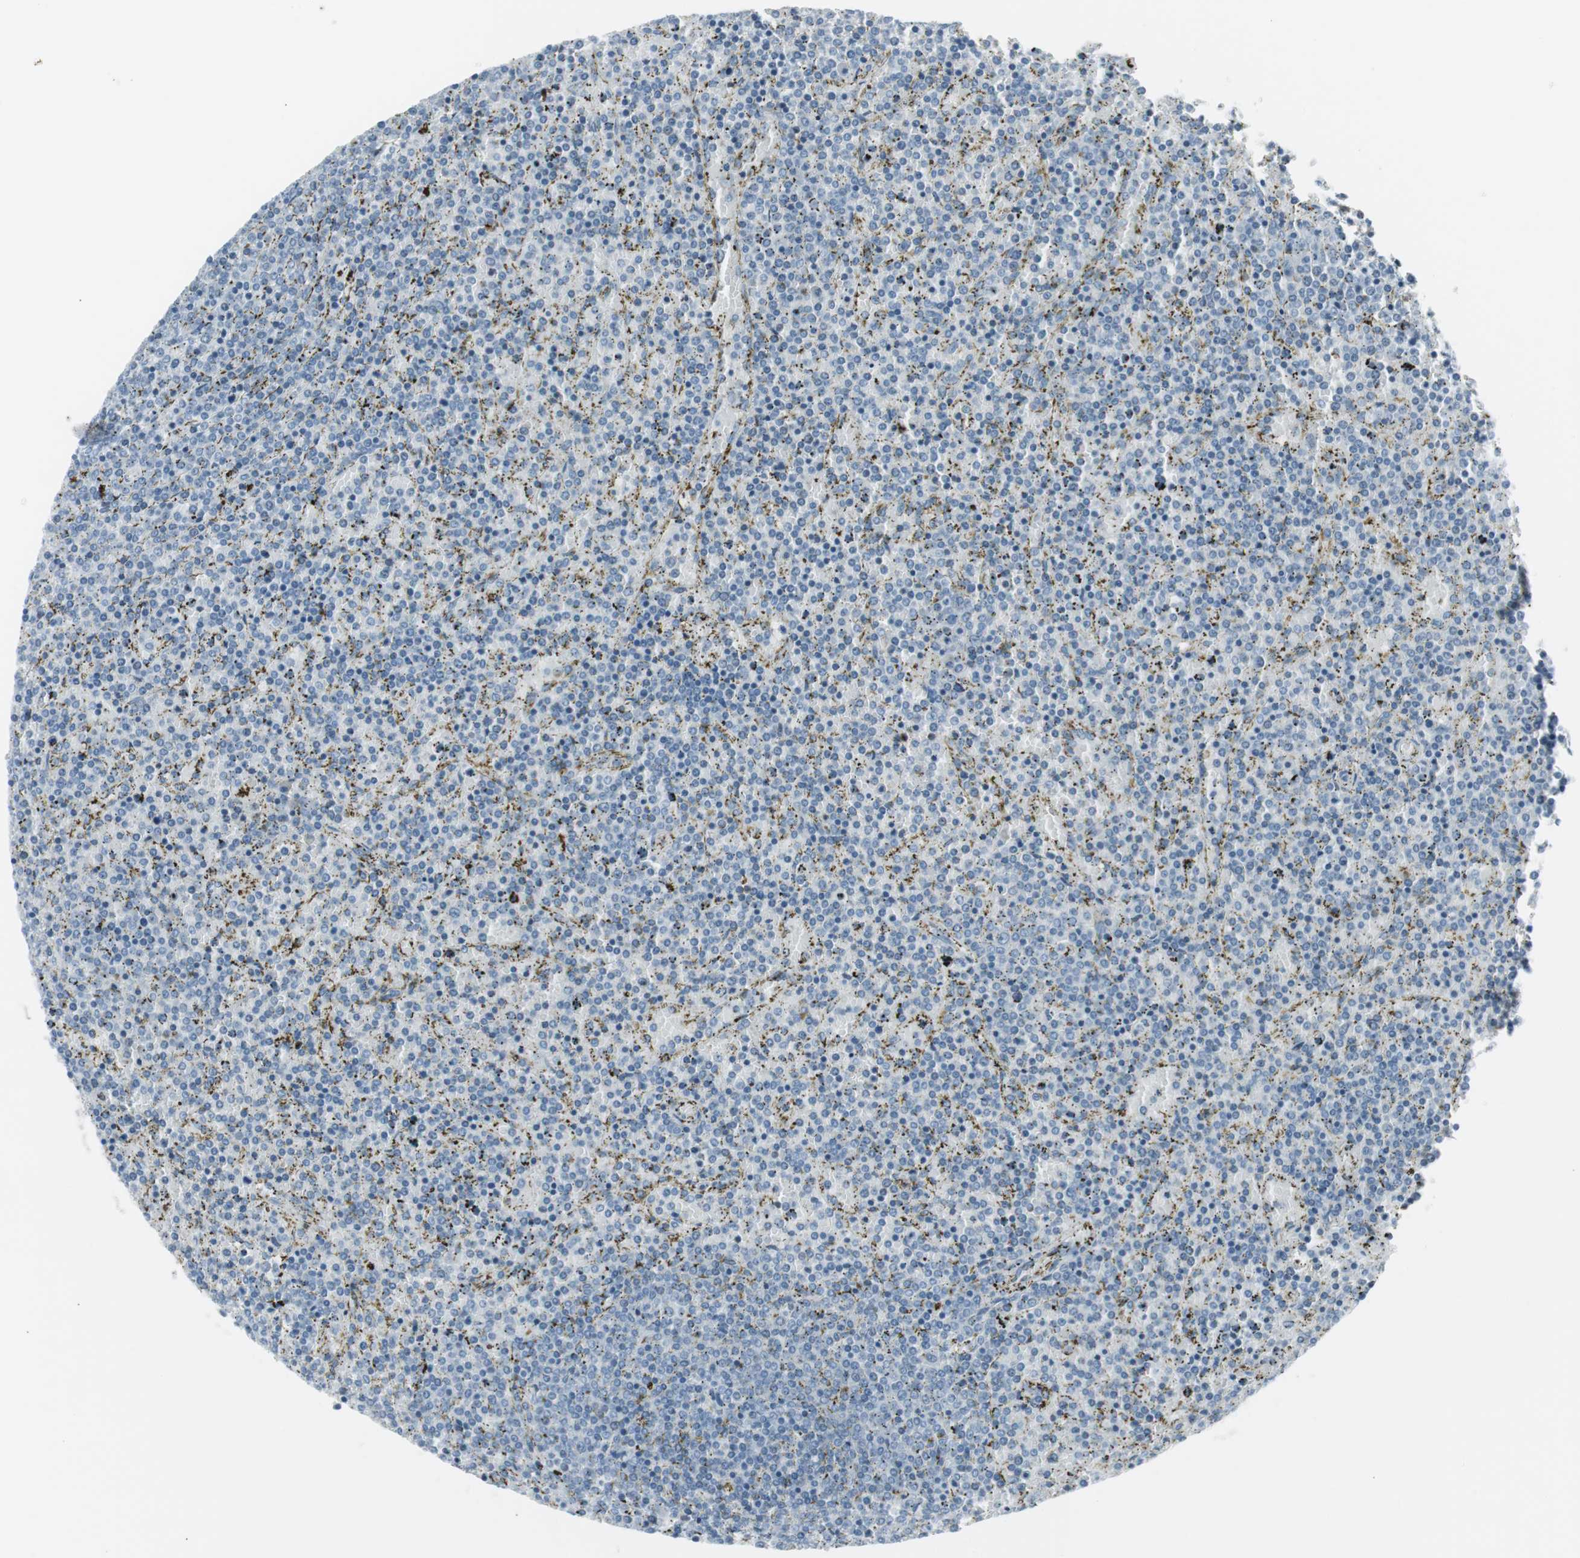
{"staining": {"intensity": "negative", "quantity": "none", "location": "none"}, "tissue": "lymphoma", "cell_type": "Tumor cells", "image_type": "cancer", "snomed": [{"axis": "morphology", "description": "Malignant lymphoma, non-Hodgkin's type, Low grade"}, {"axis": "topography", "description": "Spleen"}], "caption": "High power microscopy histopathology image of an immunohistochemistry (IHC) image of malignant lymphoma, non-Hodgkin's type (low-grade), revealing no significant staining in tumor cells.", "gene": "AGR2", "patient": {"sex": "female", "age": 77}}